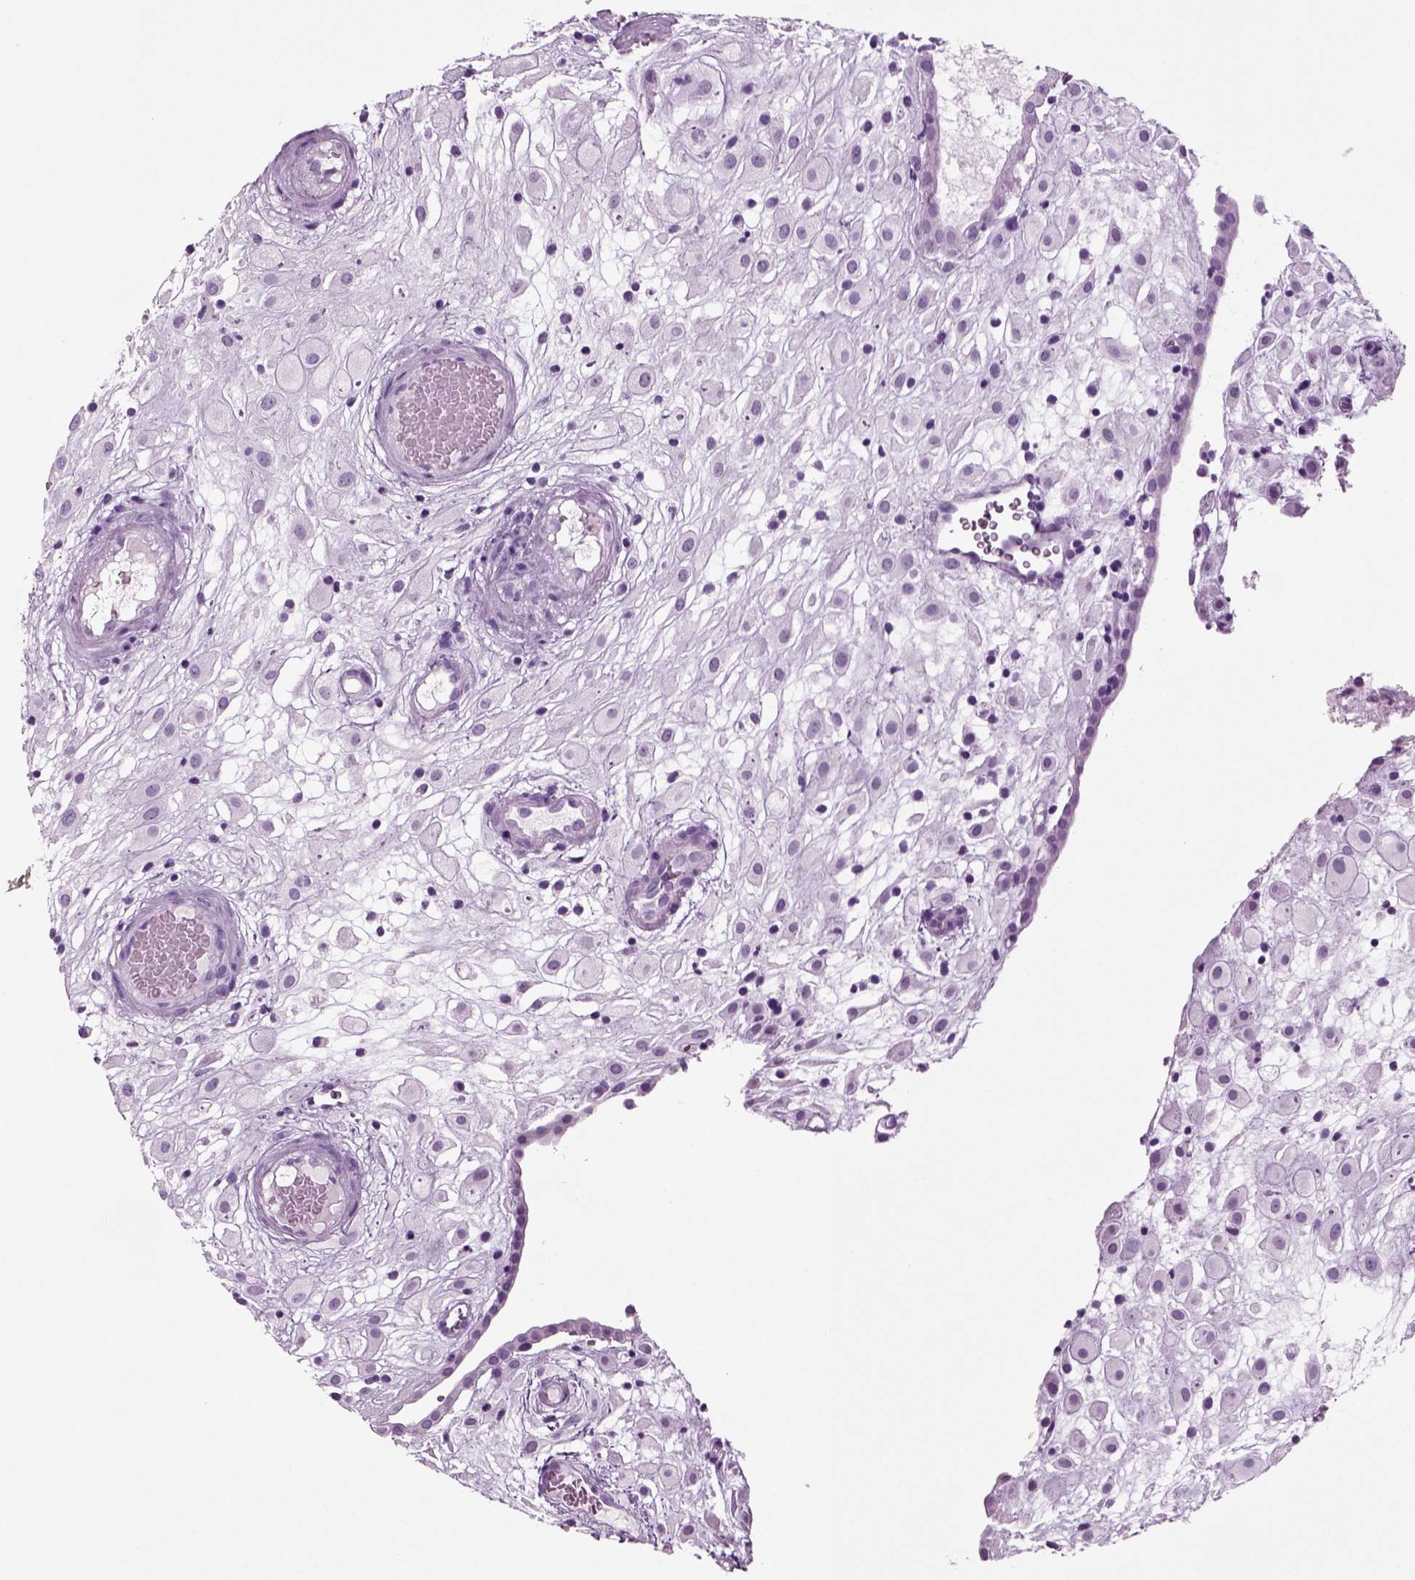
{"staining": {"intensity": "negative", "quantity": "none", "location": "none"}, "tissue": "placenta", "cell_type": "Decidual cells", "image_type": "normal", "snomed": [{"axis": "morphology", "description": "Normal tissue, NOS"}, {"axis": "topography", "description": "Placenta"}], "caption": "This photomicrograph is of normal placenta stained with IHC to label a protein in brown with the nuclei are counter-stained blue. There is no positivity in decidual cells.", "gene": "CRABP1", "patient": {"sex": "female", "age": 24}}